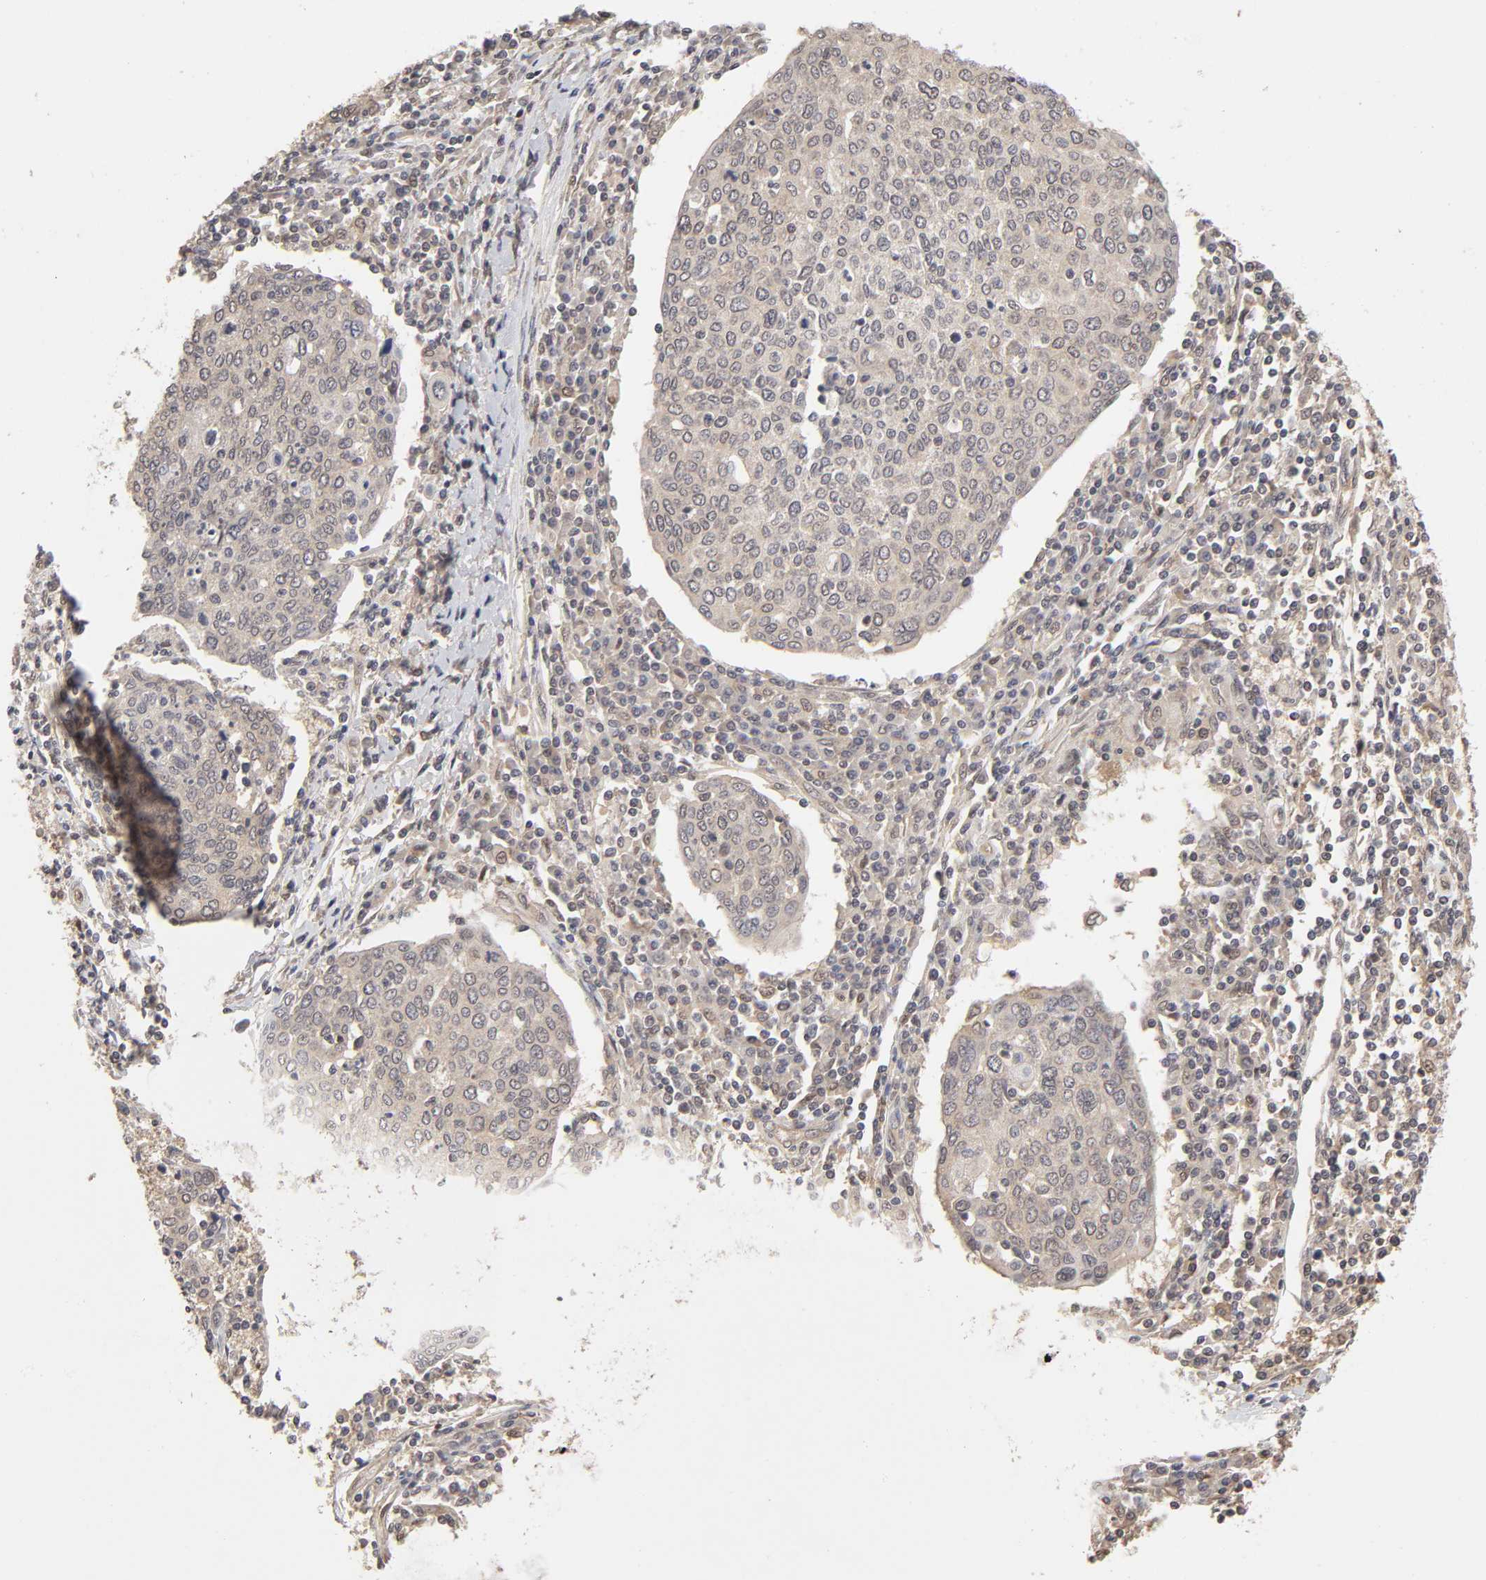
{"staining": {"intensity": "weak", "quantity": "25%-75%", "location": "cytoplasmic/membranous"}, "tissue": "cervical cancer", "cell_type": "Tumor cells", "image_type": "cancer", "snomed": [{"axis": "morphology", "description": "Squamous cell carcinoma, NOS"}, {"axis": "topography", "description": "Cervix"}], "caption": "Tumor cells display low levels of weak cytoplasmic/membranous expression in approximately 25%-75% of cells in cervical cancer.", "gene": "MAPK1", "patient": {"sex": "female", "age": 40}}